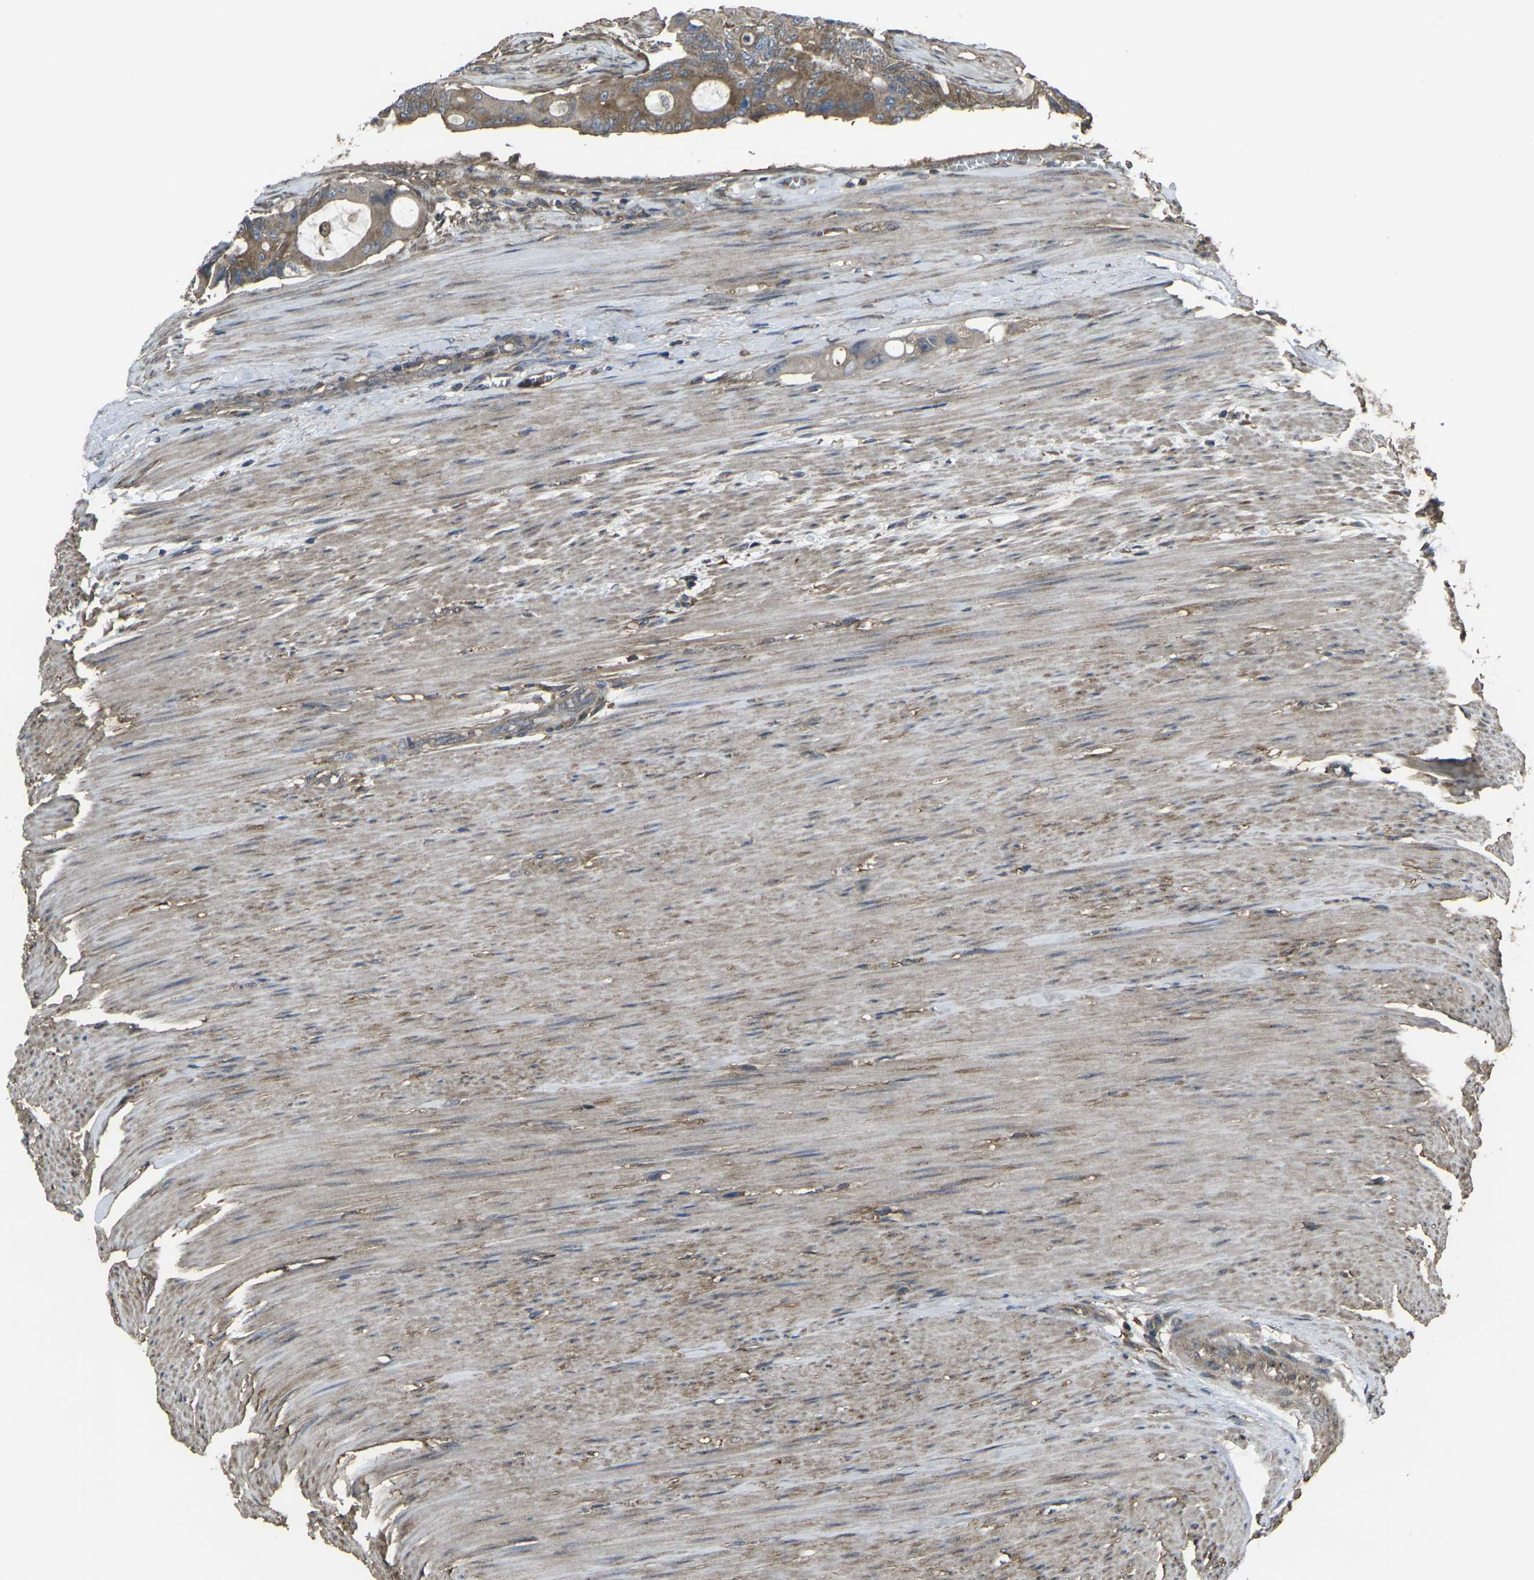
{"staining": {"intensity": "weak", "quantity": ">75%", "location": "cytoplasmic/membranous"}, "tissue": "colorectal cancer", "cell_type": "Tumor cells", "image_type": "cancer", "snomed": [{"axis": "morphology", "description": "Adenocarcinoma, NOS"}, {"axis": "topography", "description": "Colon"}], "caption": "High-power microscopy captured an immunohistochemistry micrograph of colorectal adenocarcinoma, revealing weak cytoplasmic/membranous staining in about >75% of tumor cells. (brown staining indicates protein expression, while blue staining denotes nuclei).", "gene": "PRKACB", "patient": {"sex": "female", "age": 57}}